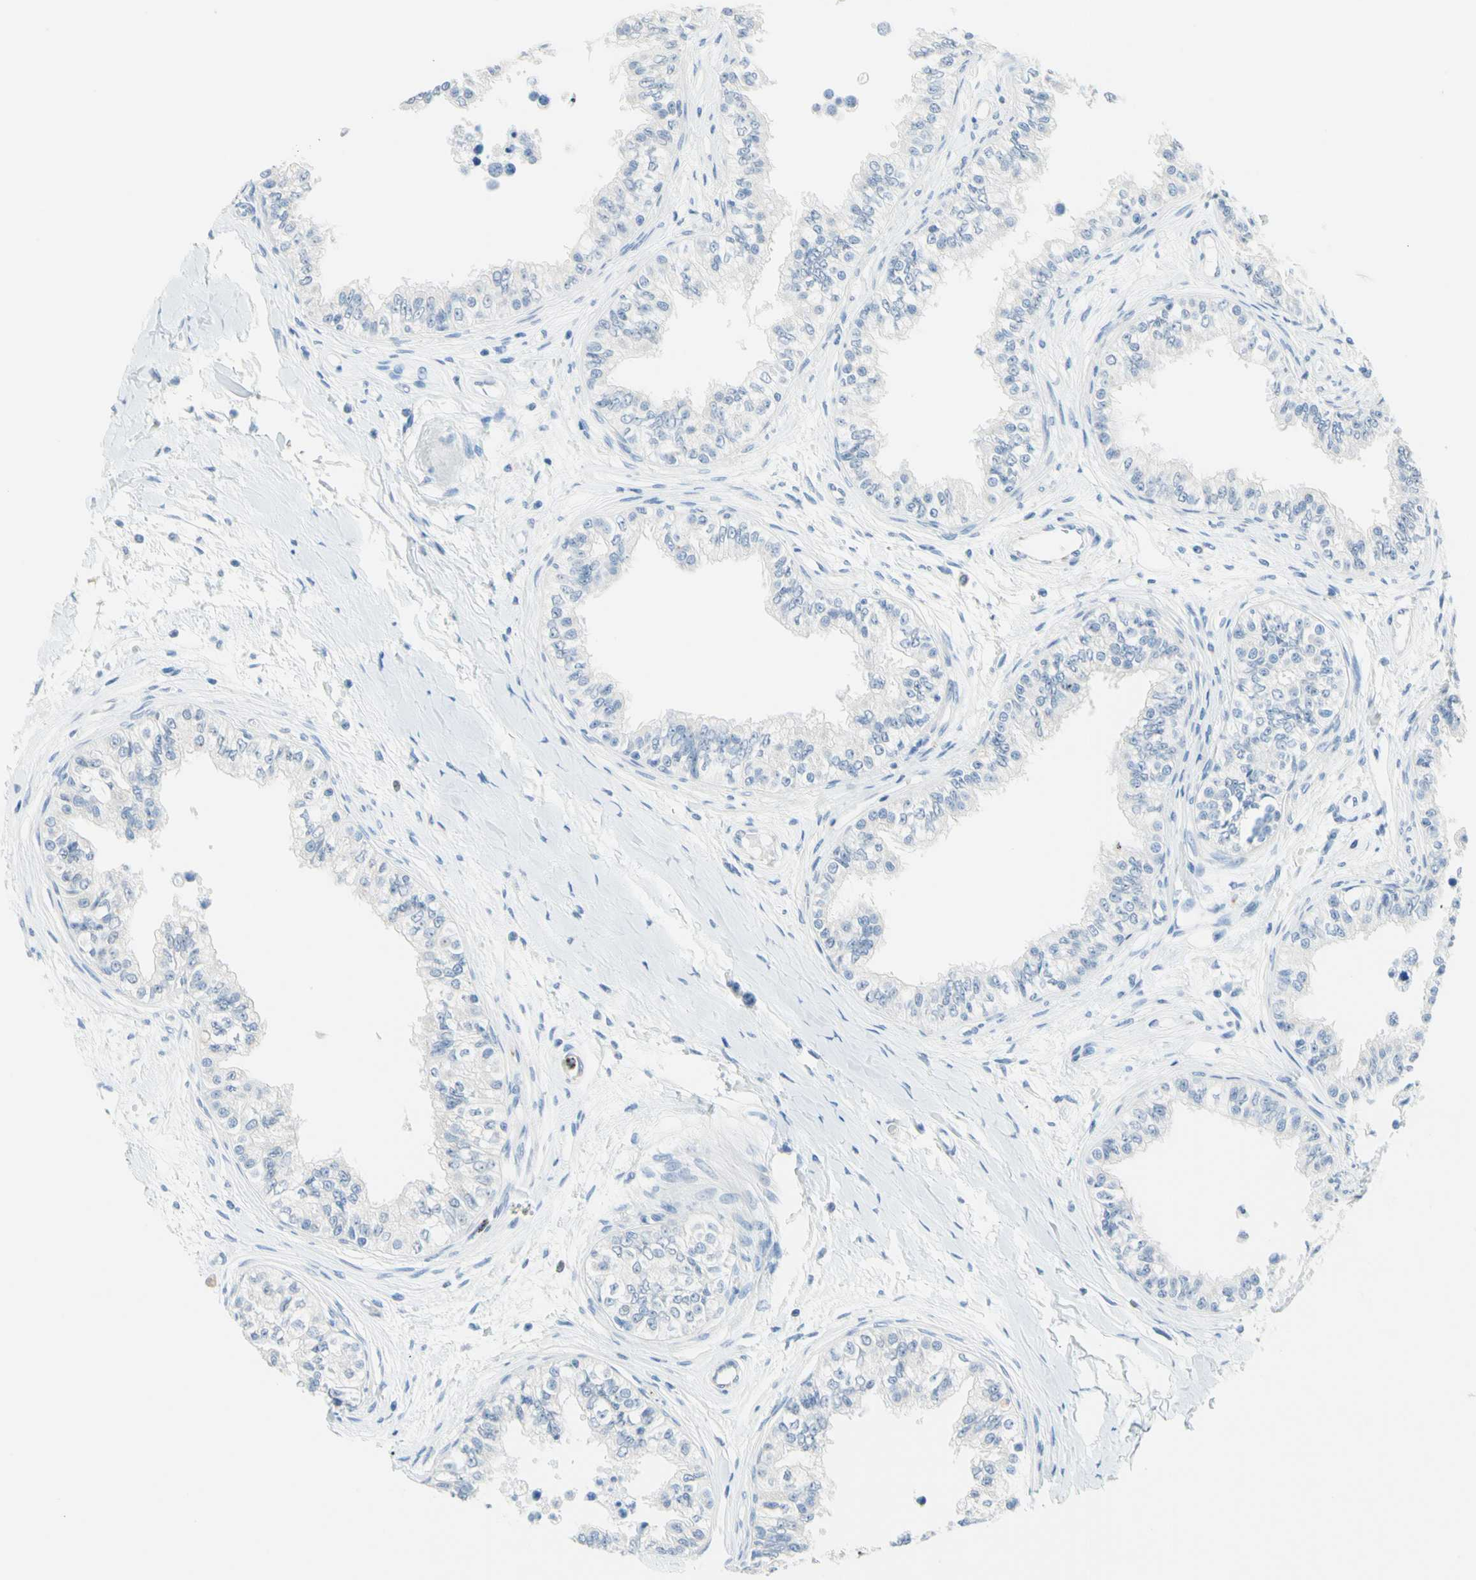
{"staining": {"intensity": "weak", "quantity": "<25%", "location": "nuclear"}, "tissue": "epididymis", "cell_type": "Glandular cells", "image_type": "normal", "snomed": [{"axis": "morphology", "description": "Normal tissue, NOS"}, {"axis": "morphology", "description": "Adenocarcinoma, metastatic, NOS"}, {"axis": "topography", "description": "Testis"}, {"axis": "topography", "description": "Epididymis"}], "caption": "This histopathology image is of unremarkable epididymis stained with IHC to label a protein in brown with the nuclei are counter-stained blue. There is no positivity in glandular cells.", "gene": "CYSLTR1", "patient": {"sex": "male", "age": 26}}